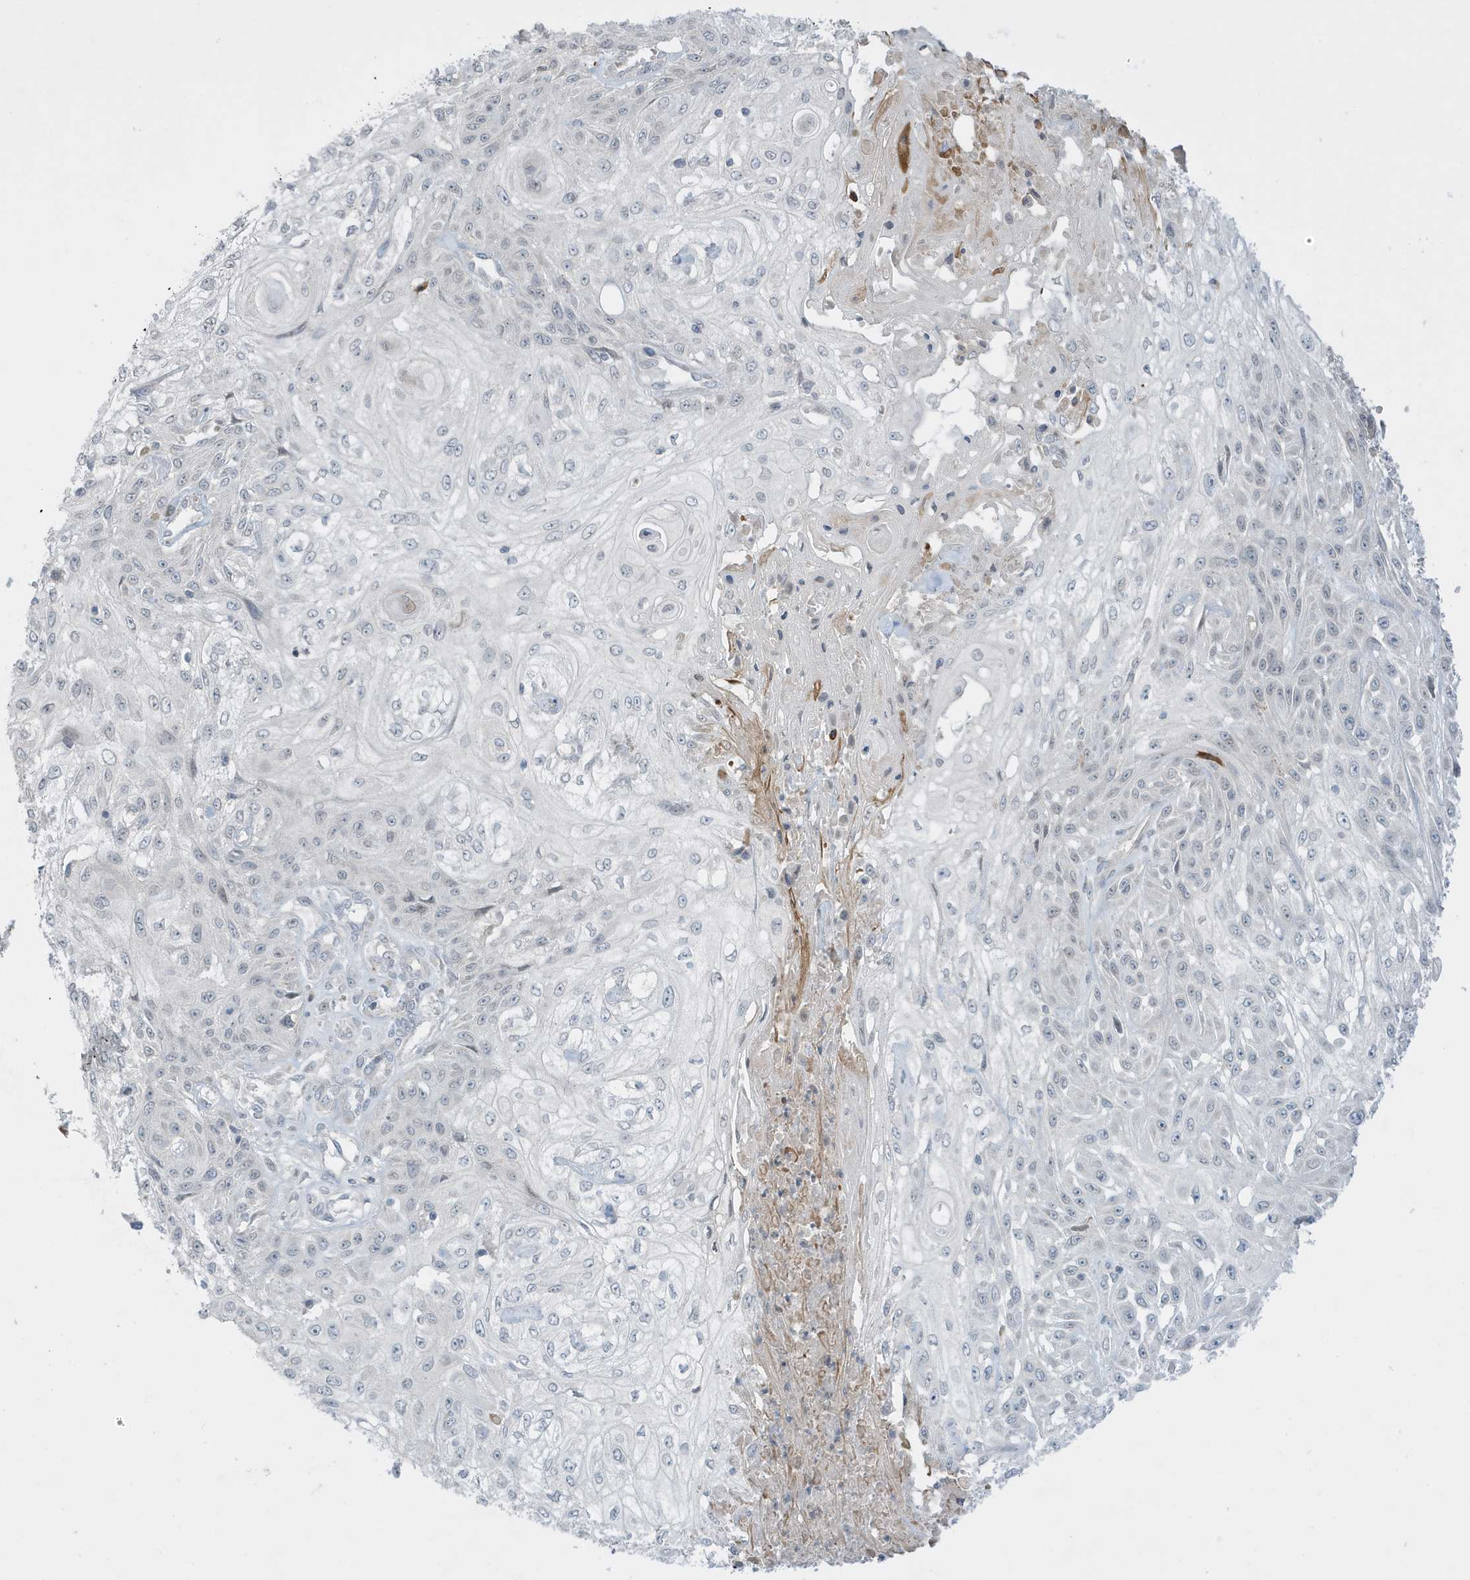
{"staining": {"intensity": "negative", "quantity": "none", "location": "none"}, "tissue": "skin cancer", "cell_type": "Tumor cells", "image_type": "cancer", "snomed": [{"axis": "morphology", "description": "Squamous cell carcinoma, NOS"}, {"axis": "morphology", "description": "Squamous cell carcinoma, metastatic, NOS"}, {"axis": "topography", "description": "Skin"}, {"axis": "topography", "description": "Lymph node"}], "caption": "An IHC micrograph of skin cancer is shown. There is no staining in tumor cells of skin cancer.", "gene": "FNDC1", "patient": {"sex": "male", "age": 75}}